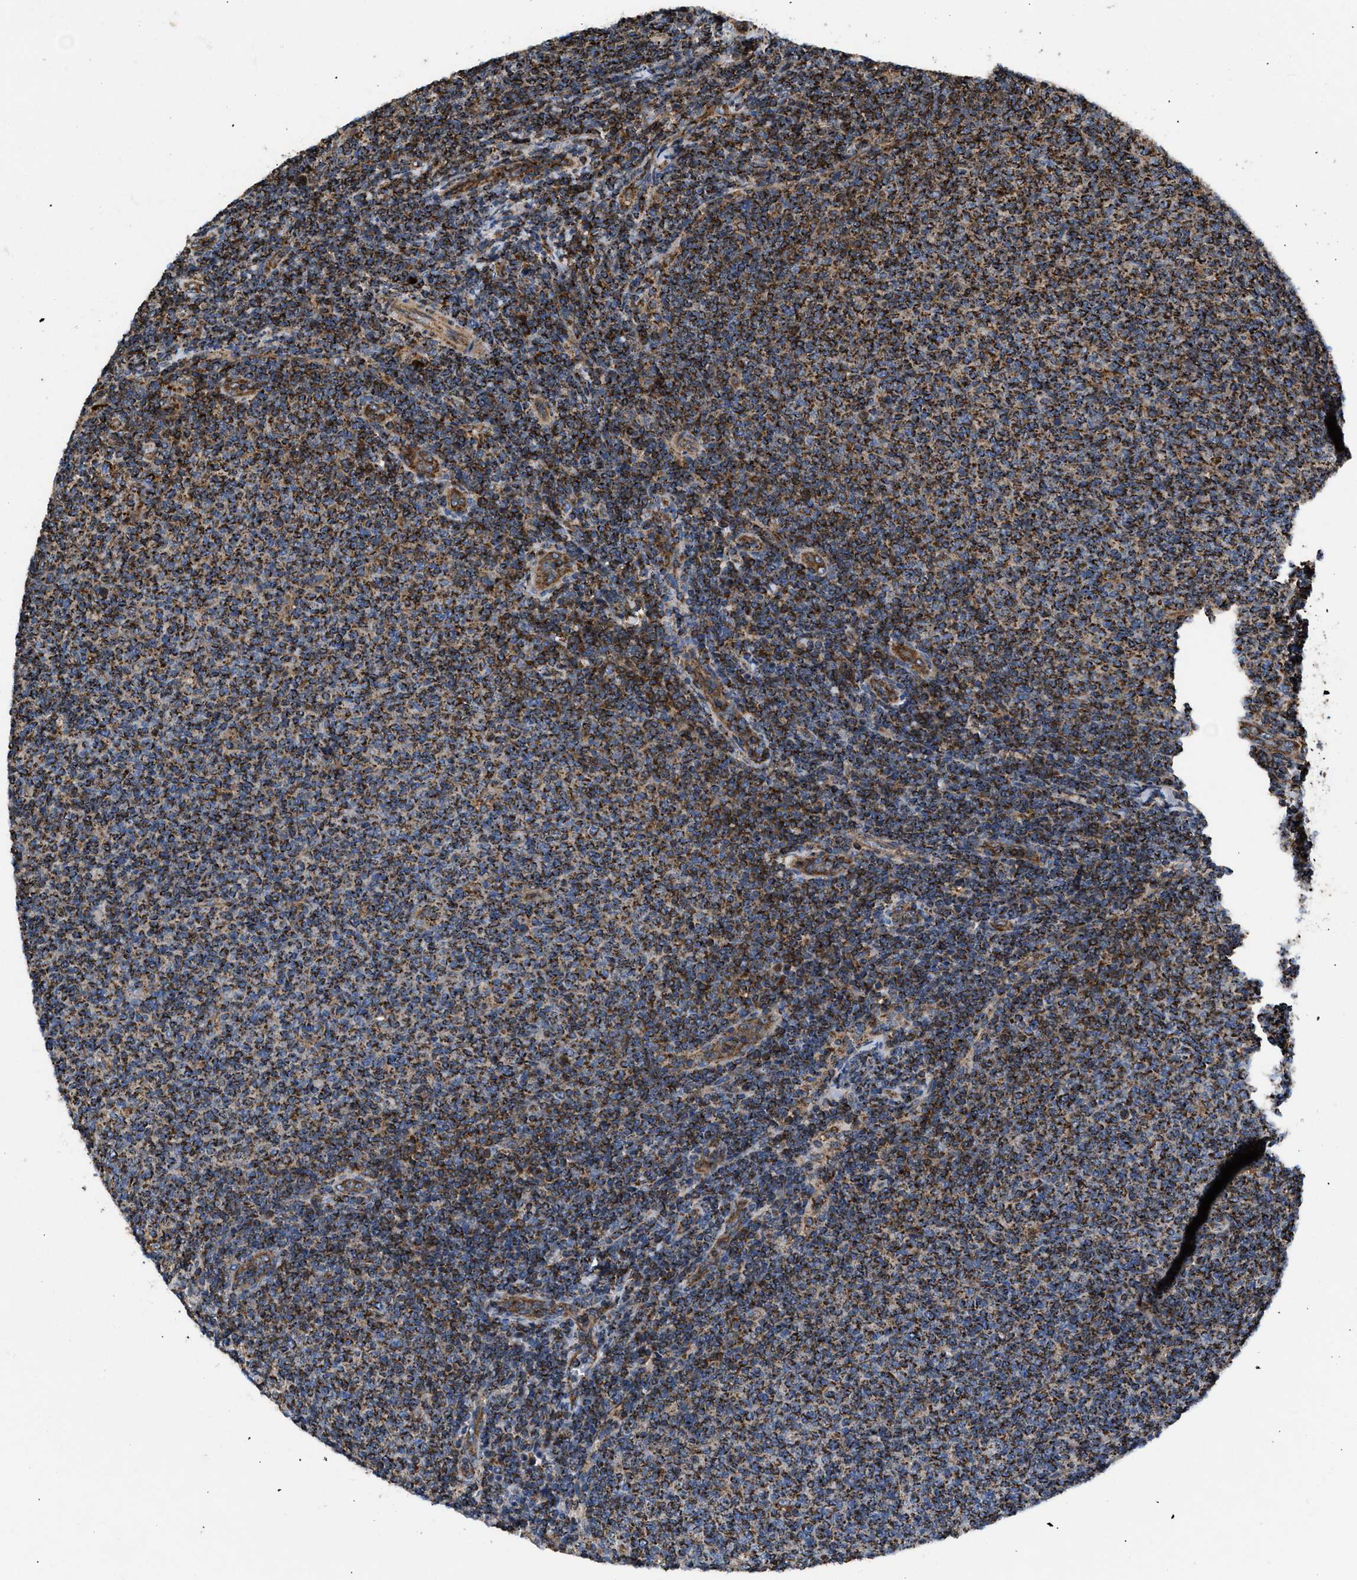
{"staining": {"intensity": "strong", "quantity": ">75%", "location": "cytoplasmic/membranous"}, "tissue": "lymphoma", "cell_type": "Tumor cells", "image_type": "cancer", "snomed": [{"axis": "morphology", "description": "Malignant lymphoma, non-Hodgkin's type, Low grade"}, {"axis": "topography", "description": "Lymph node"}], "caption": "The image exhibits staining of lymphoma, revealing strong cytoplasmic/membranous protein staining (brown color) within tumor cells. The staining is performed using DAB (3,3'-diaminobenzidine) brown chromogen to label protein expression. The nuclei are counter-stained blue using hematoxylin.", "gene": "OPTN", "patient": {"sex": "male", "age": 66}}